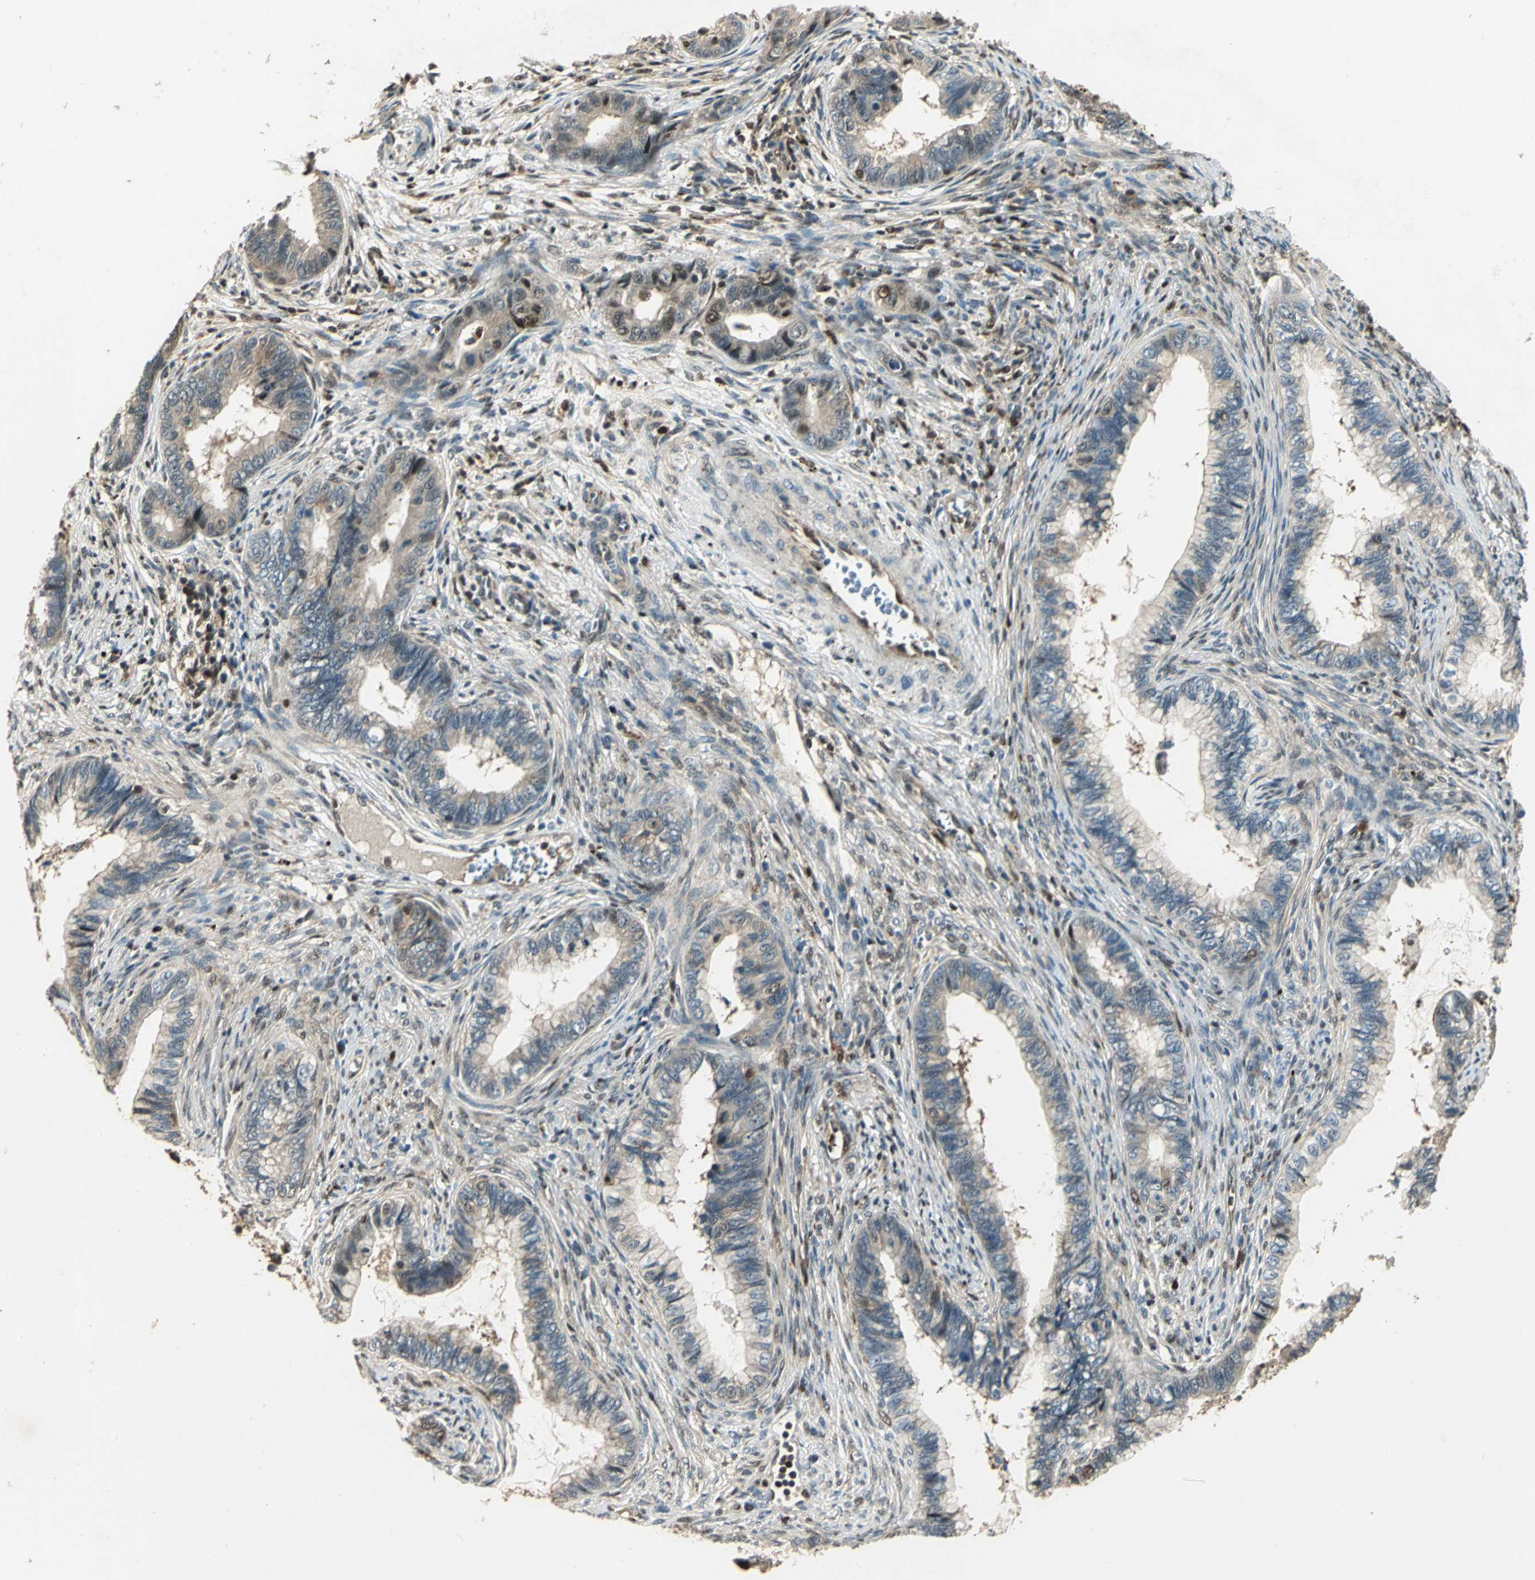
{"staining": {"intensity": "weak", "quantity": "25%-75%", "location": "cytoplasmic/membranous"}, "tissue": "cervical cancer", "cell_type": "Tumor cells", "image_type": "cancer", "snomed": [{"axis": "morphology", "description": "Adenocarcinoma, NOS"}, {"axis": "topography", "description": "Cervix"}], "caption": "Adenocarcinoma (cervical) was stained to show a protein in brown. There is low levels of weak cytoplasmic/membranous staining in about 25%-75% of tumor cells.", "gene": "PPP1R13L", "patient": {"sex": "female", "age": 44}}